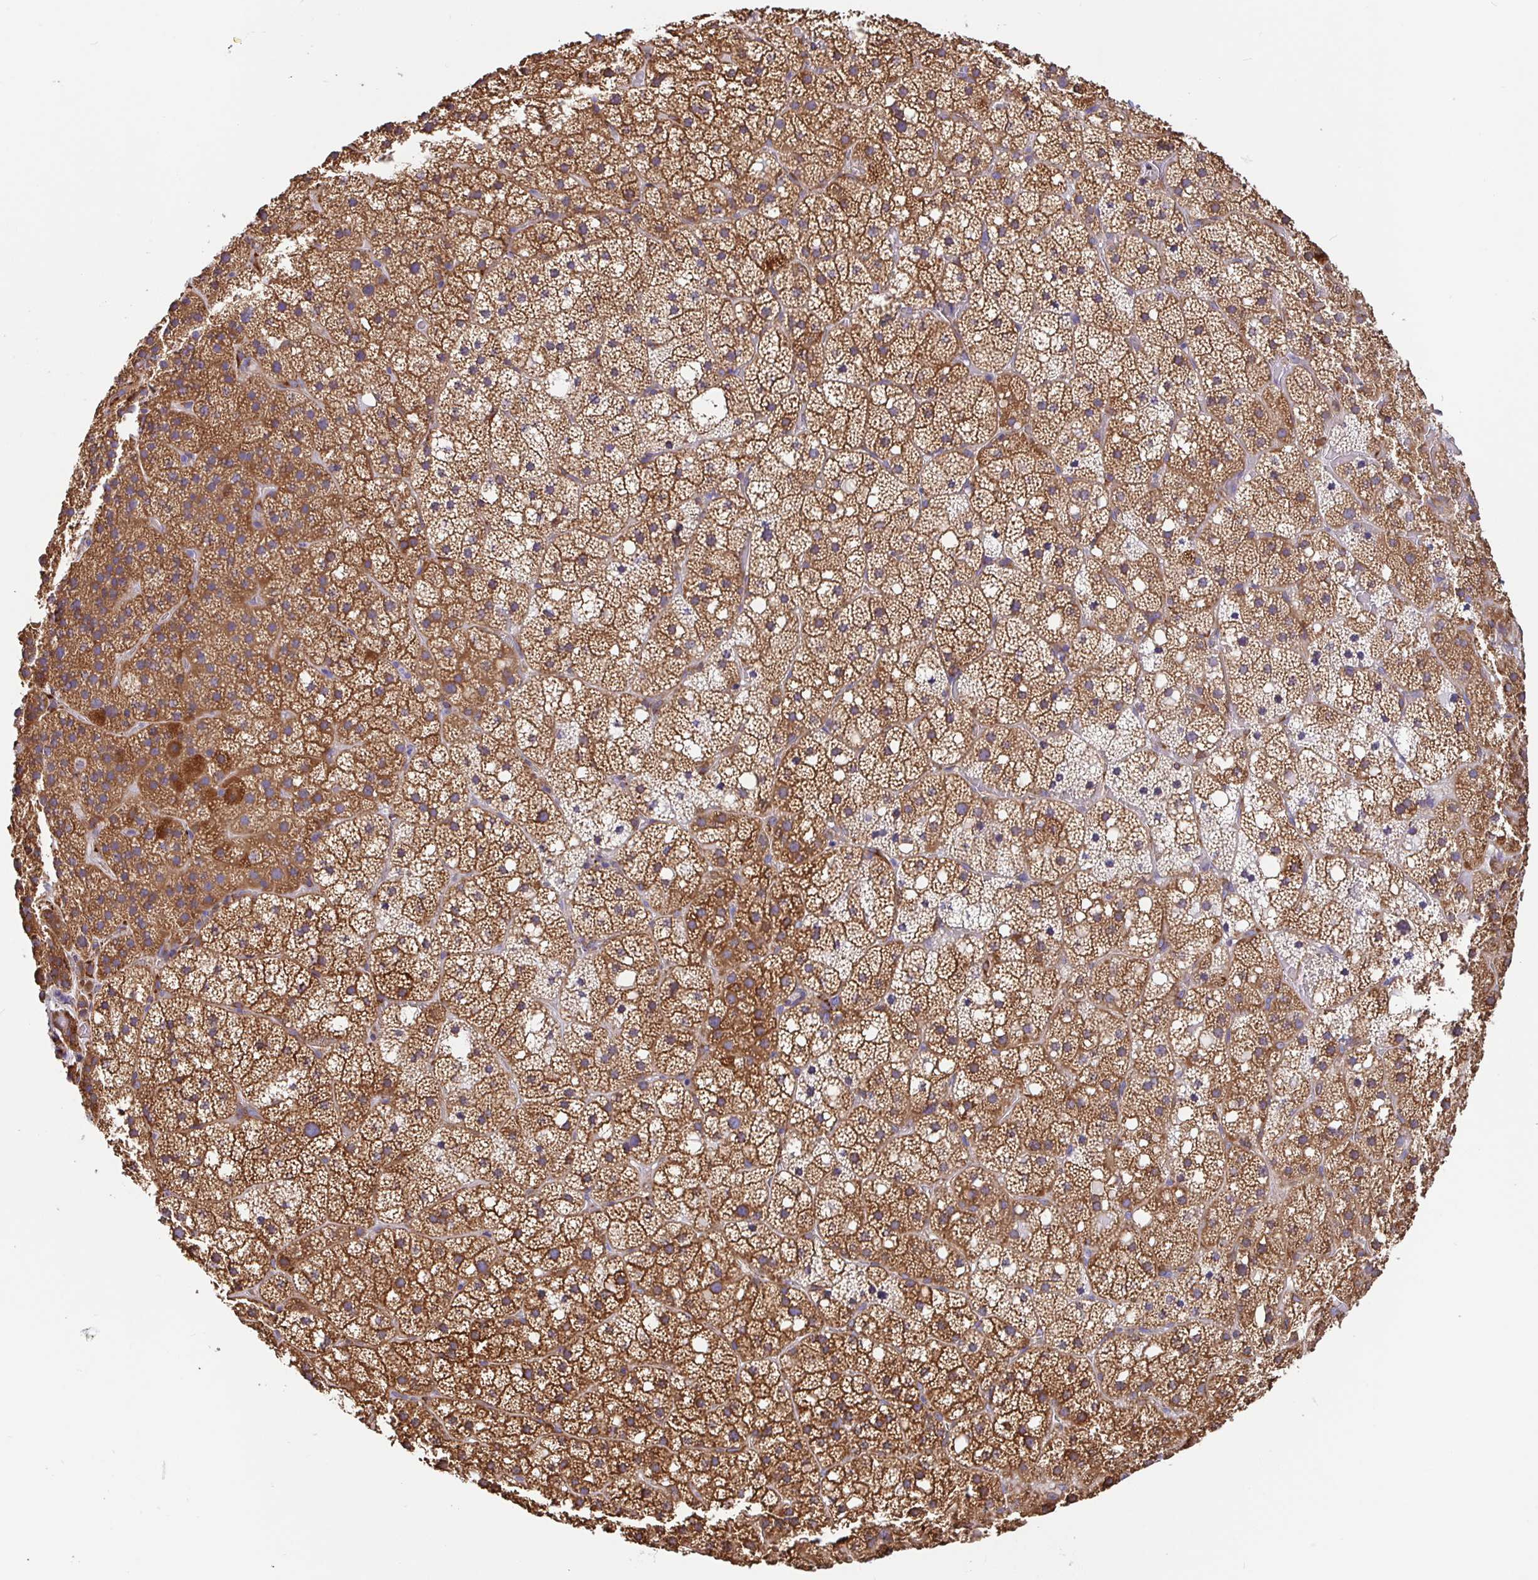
{"staining": {"intensity": "moderate", "quantity": ">75%", "location": "cytoplasmic/membranous"}, "tissue": "adrenal gland", "cell_type": "Glandular cells", "image_type": "normal", "snomed": [{"axis": "morphology", "description": "Normal tissue, NOS"}, {"axis": "topography", "description": "Adrenal gland"}], "caption": "Protein staining displays moderate cytoplasmic/membranous positivity in approximately >75% of glandular cells in benign adrenal gland.", "gene": "MAOA", "patient": {"sex": "male", "age": 53}}